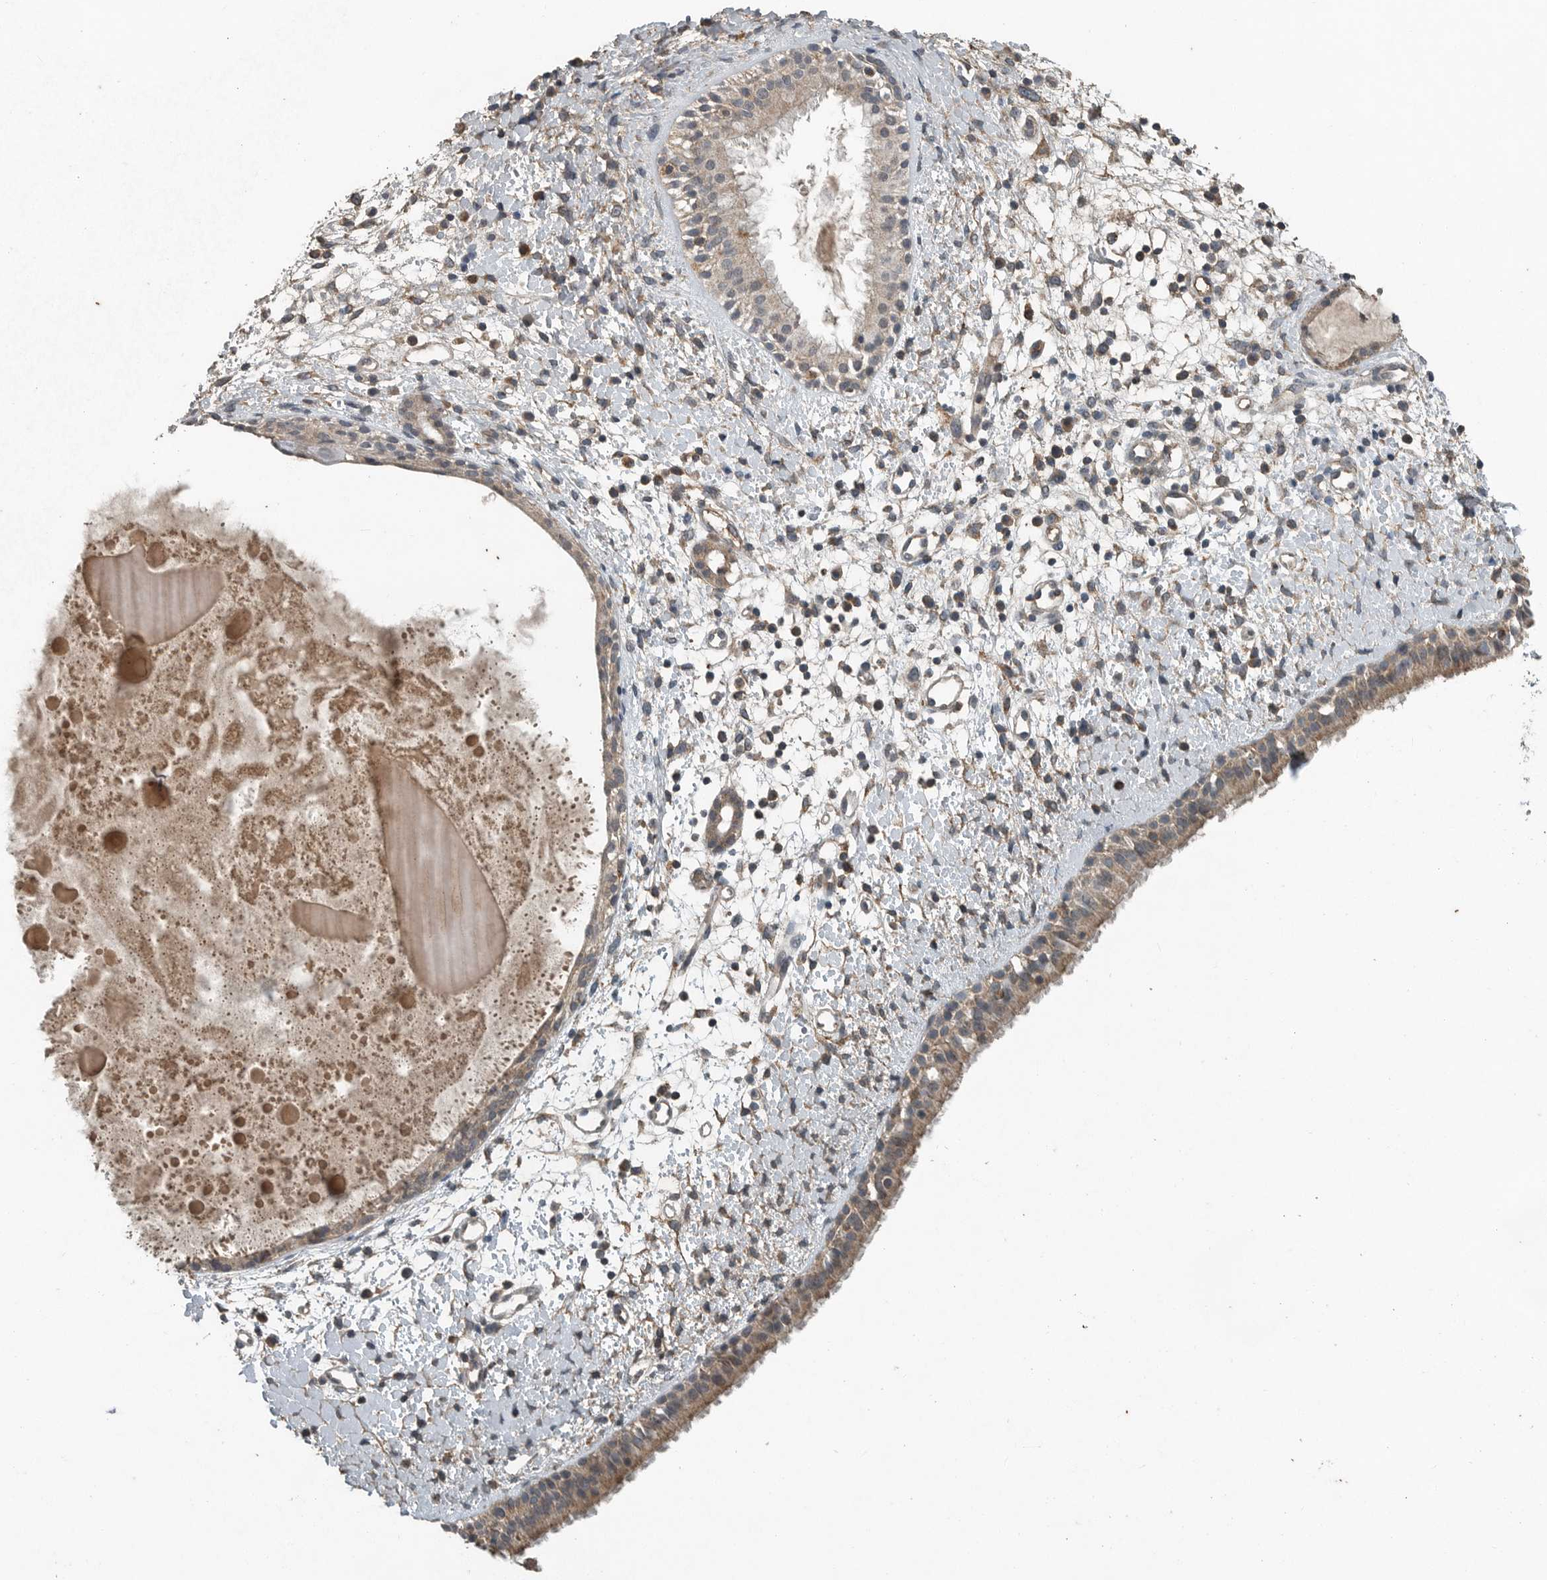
{"staining": {"intensity": "weak", "quantity": "25%-75%", "location": "cytoplasmic/membranous"}, "tissue": "nasopharynx", "cell_type": "Respiratory epithelial cells", "image_type": "normal", "snomed": [{"axis": "morphology", "description": "Normal tissue, NOS"}, {"axis": "topography", "description": "Nasopharynx"}], "caption": "Approximately 25%-75% of respiratory epithelial cells in unremarkable nasopharynx exhibit weak cytoplasmic/membranous protein staining as visualized by brown immunohistochemical staining.", "gene": "IL6ST", "patient": {"sex": "male", "age": 22}}